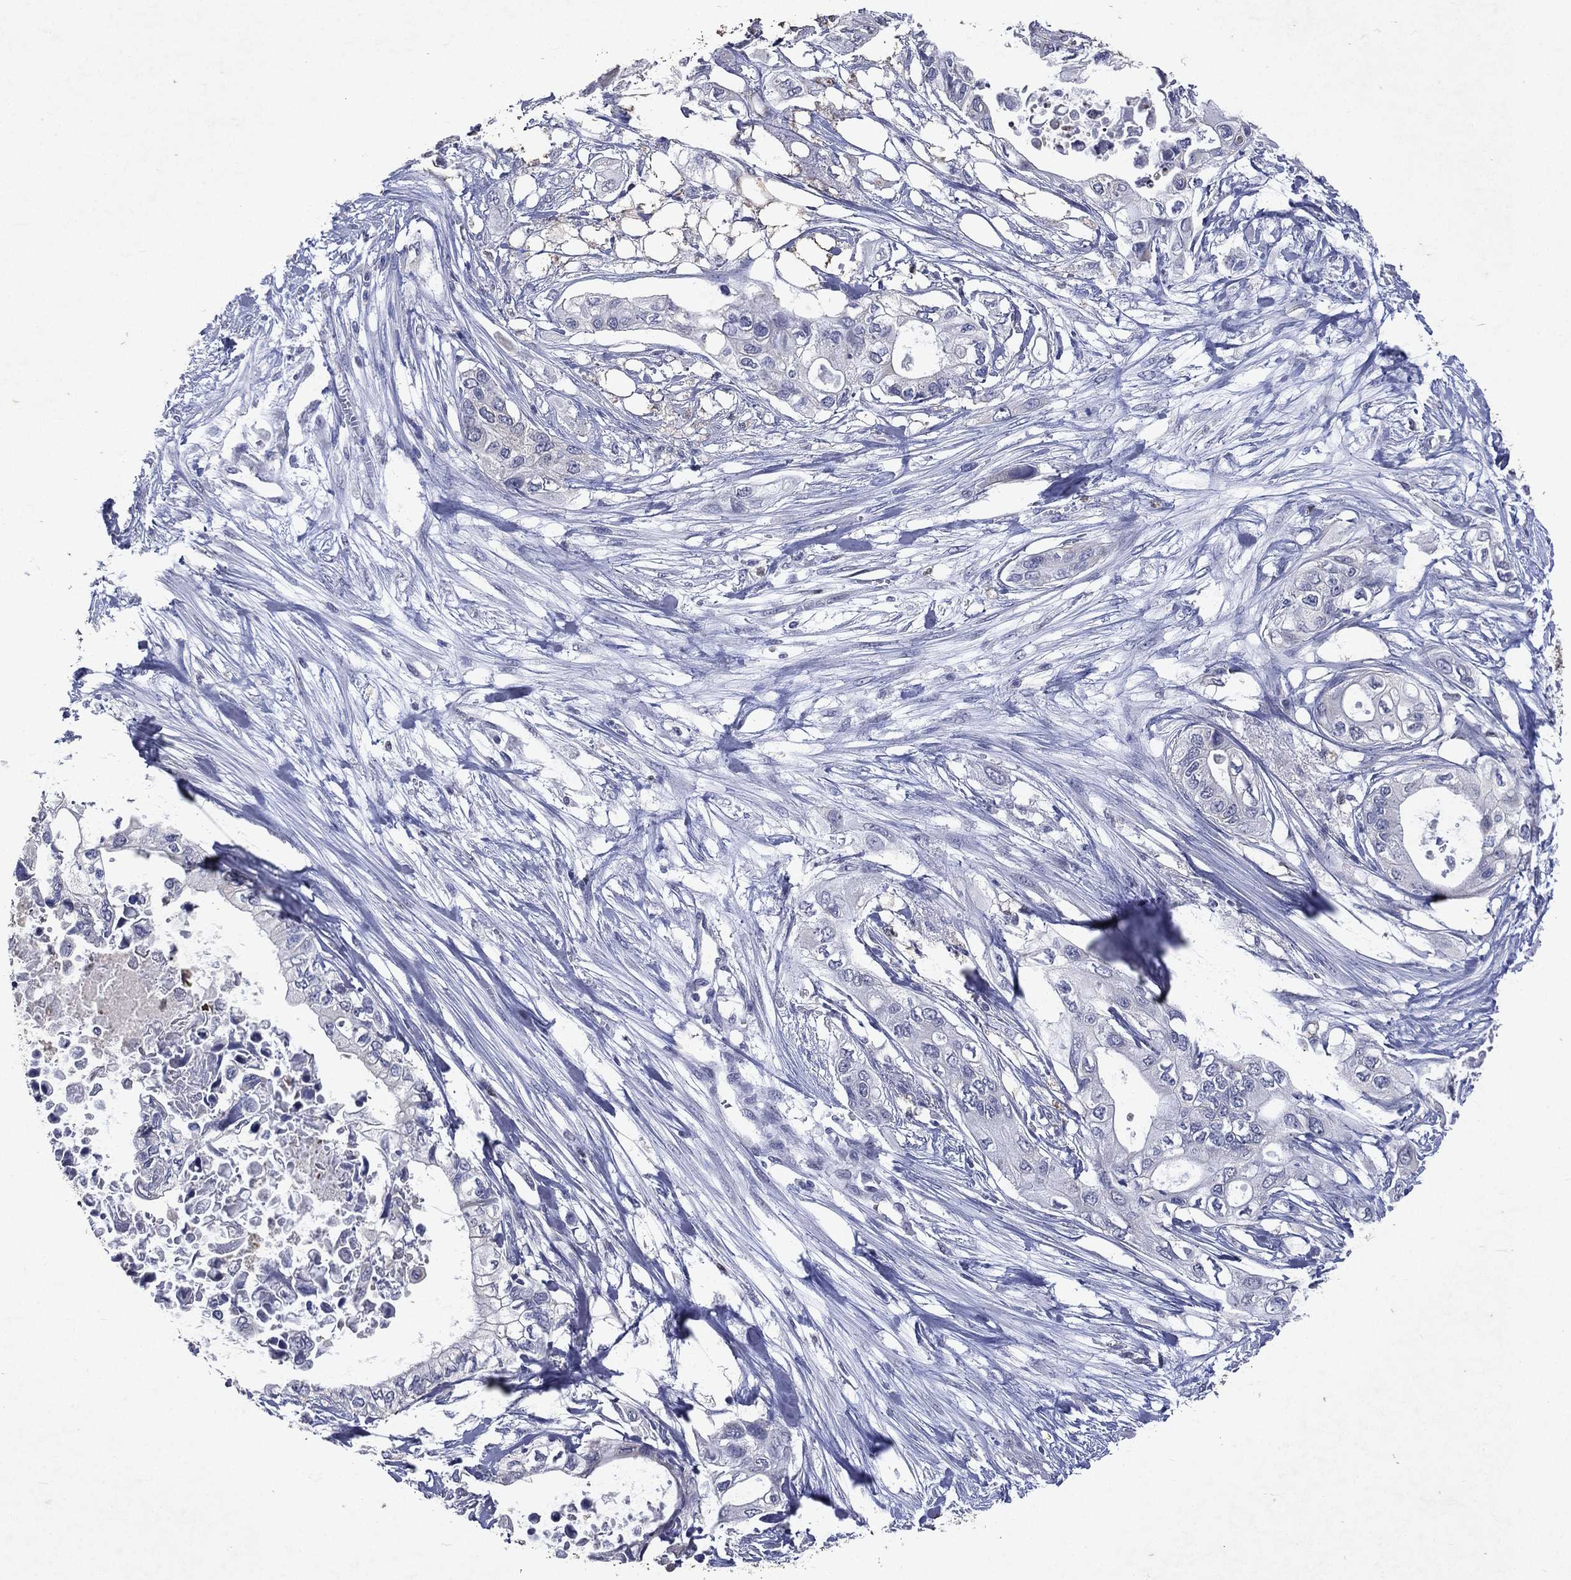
{"staining": {"intensity": "negative", "quantity": "none", "location": "none"}, "tissue": "pancreatic cancer", "cell_type": "Tumor cells", "image_type": "cancer", "snomed": [{"axis": "morphology", "description": "Adenocarcinoma, NOS"}, {"axis": "topography", "description": "Pancreas"}], "caption": "The micrograph demonstrates no staining of tumor cells in pancreatic adenocarcinoma.", "gene": "SLC34A2", "patient": {"sex": "female", "age": 63}}